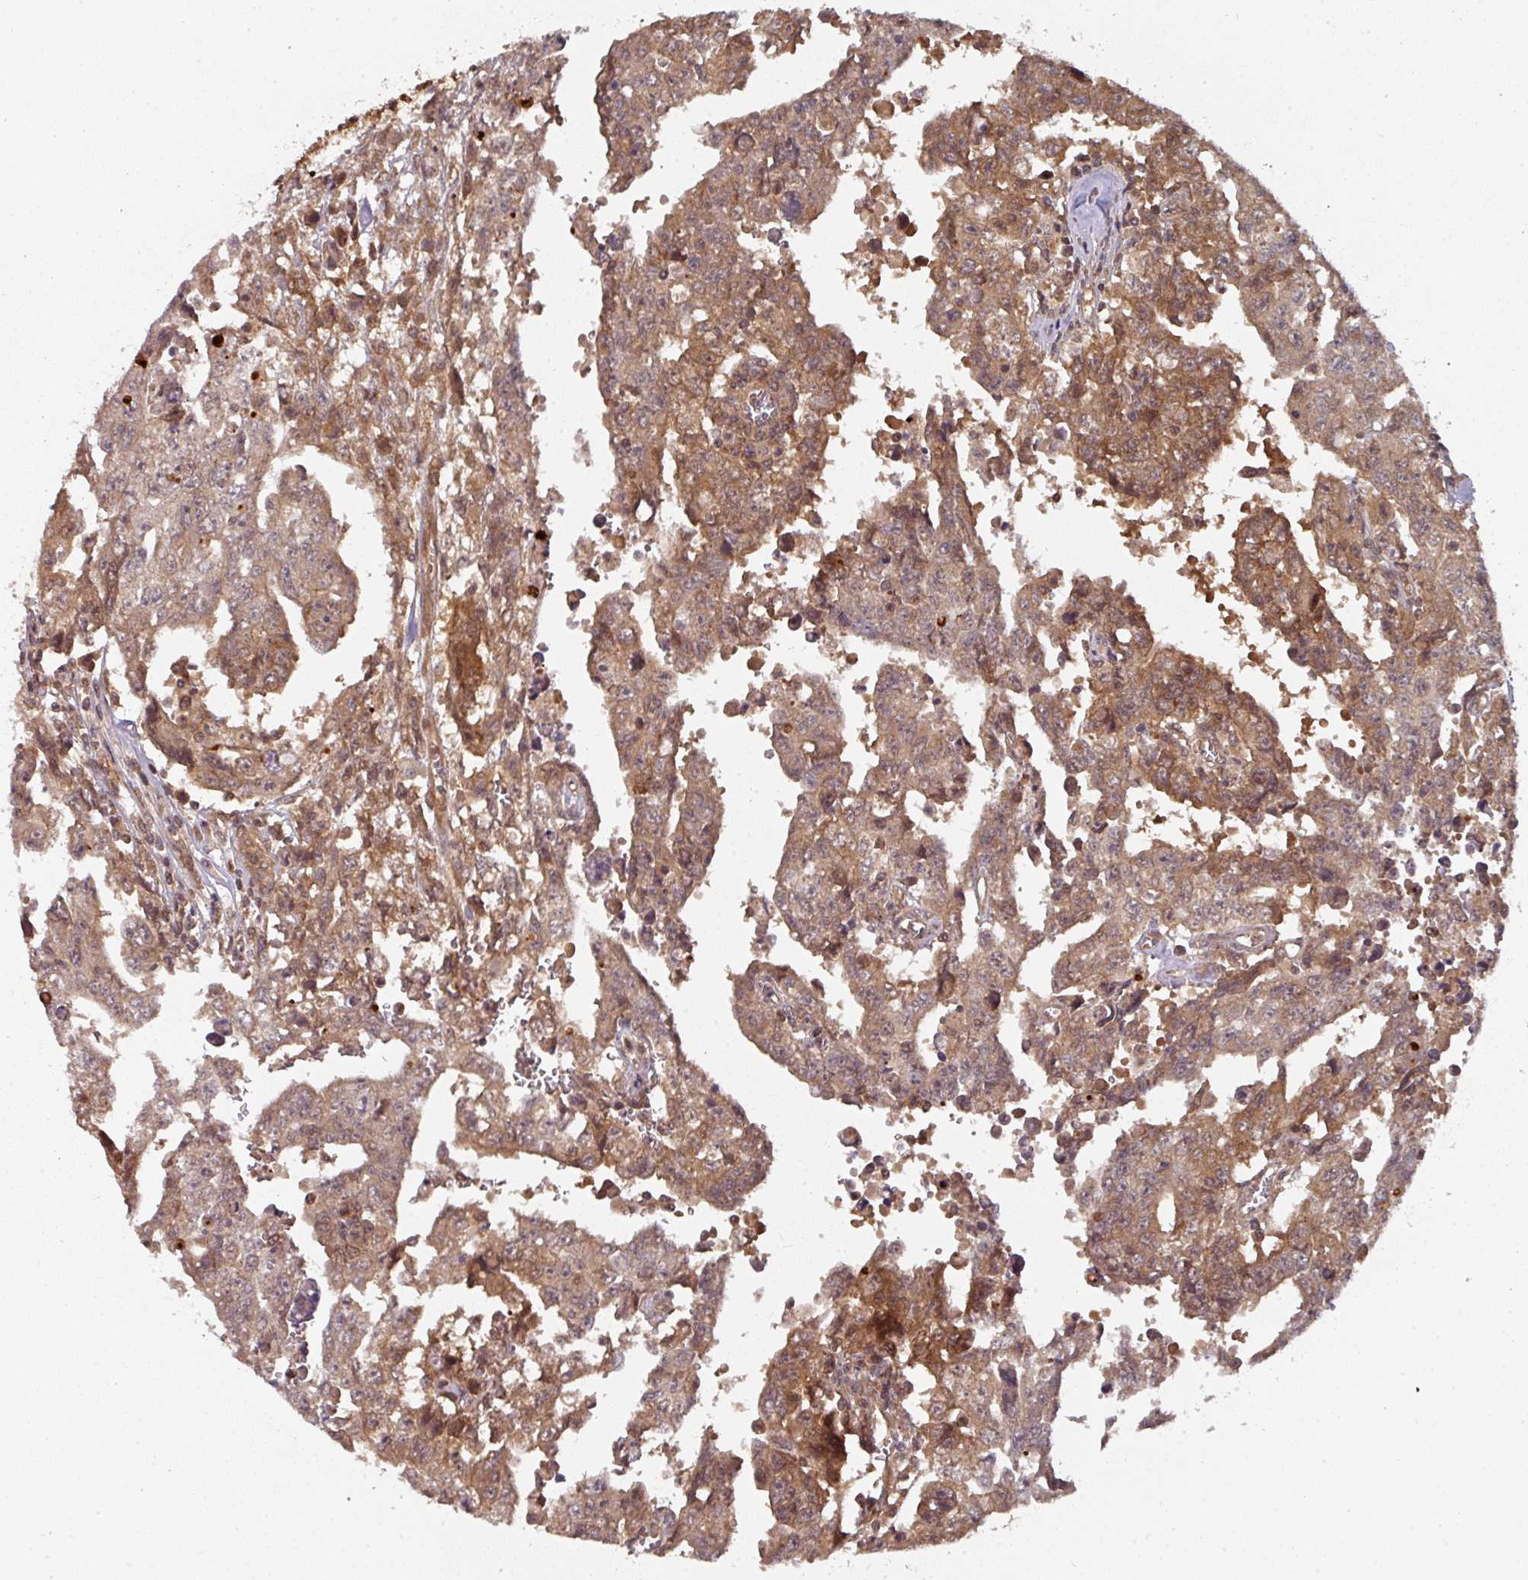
{"staining": {"intensity": "moderate", "quantity": ">75%", "location": "cytoplasmic/membranous"}, "tissue": "testis cancer", "cell_type": "Tumor cells", "image_type": "cancer", "snomed": [{"axis": "morphology", "description": "Carcinoma, Embryonal, NOS"}, {"axis": "topography", "description": "Testis"}], "caption": "Immunohistochemical staining of testis cancer displays medium levels of moderate cytoplasmic/membranous protein expression in about >75% of tumor cells.", "gene": "EIF4EBP2", "patient": {"sex": "male", "age": 24}}